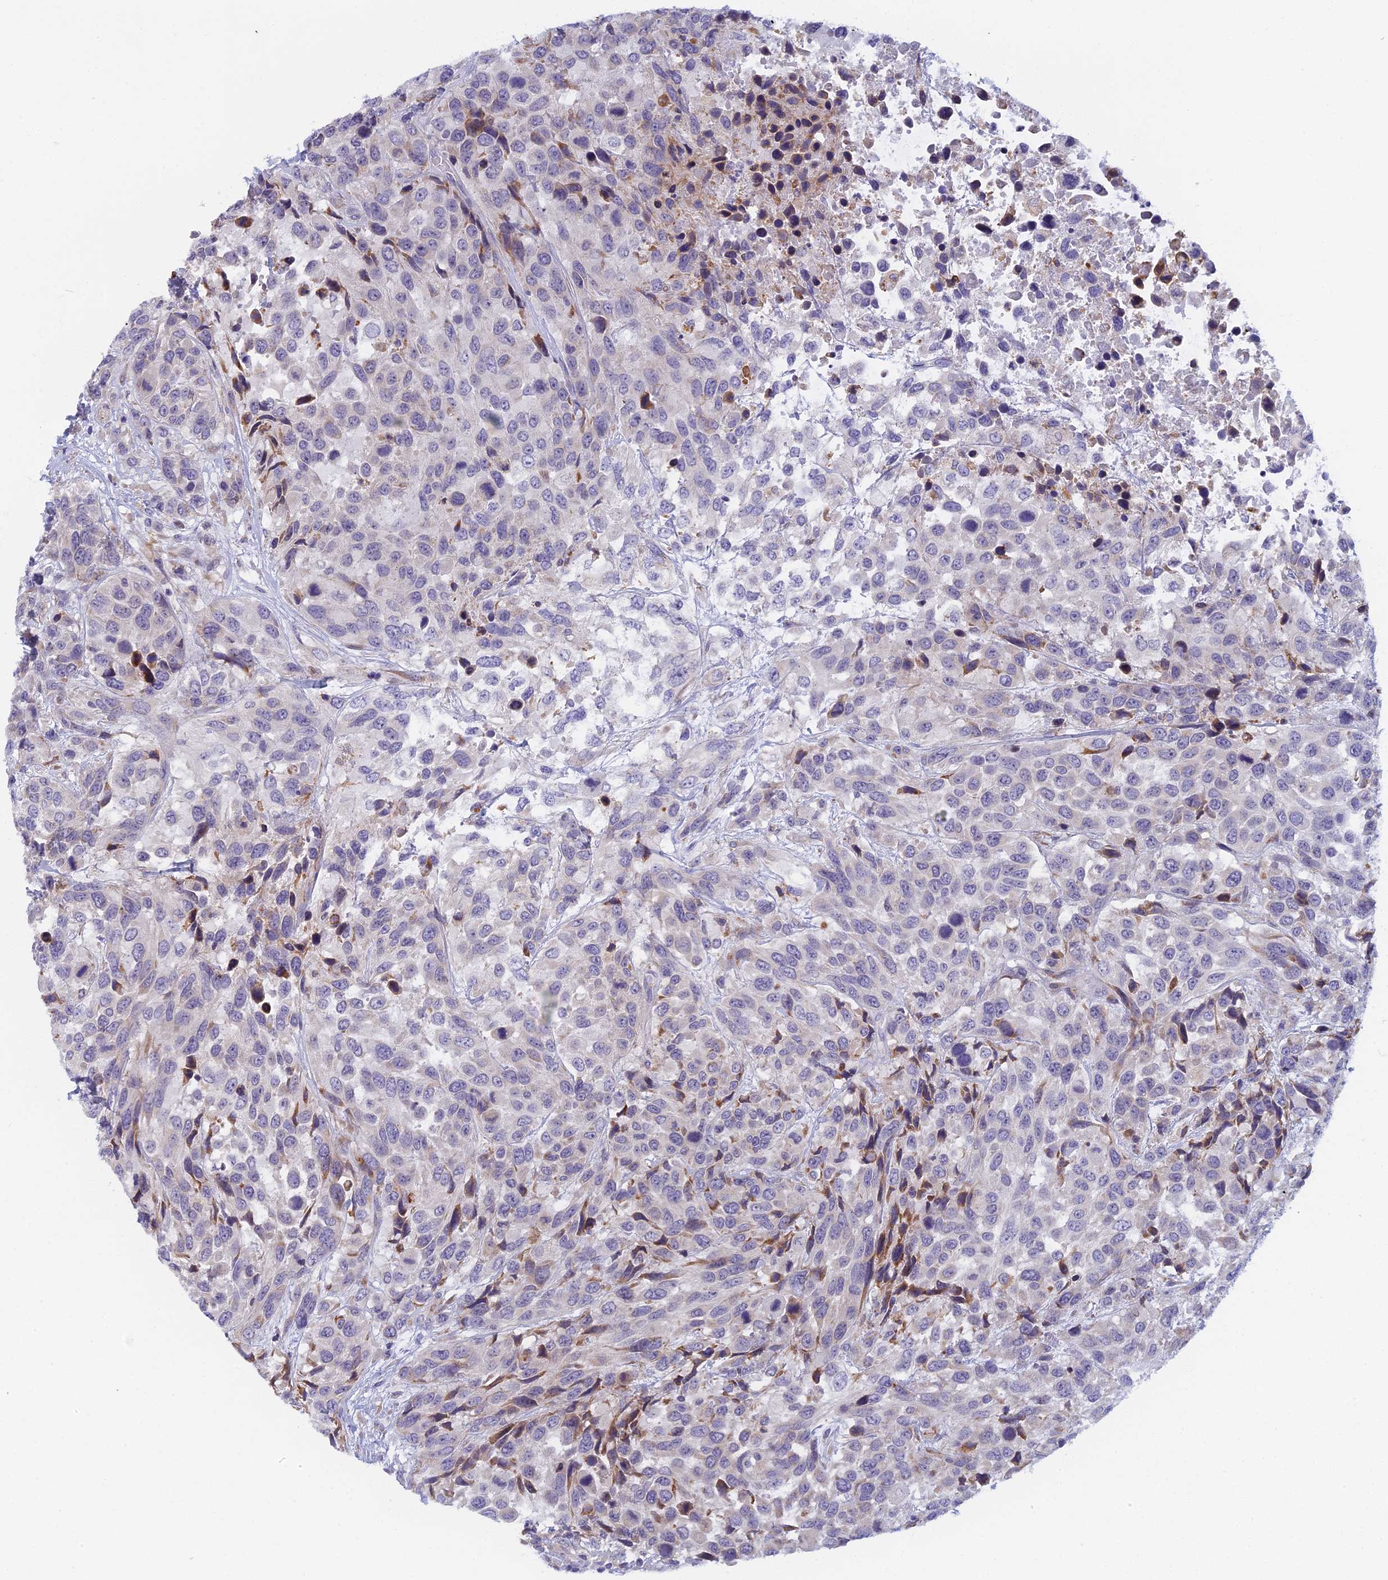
{"staining": {"intensity": "negative", "quantity": "none", "location": "none"}, "tissue": "urothelial cancer", "cell_type": "Tumor cells", "image_type": "cancer", "snomed": [{"axis": "morphology", "description": "Urothelial carcinoma, High grade"}, {"axis": "topography", "description": "Urinary bladder"}], "caption": "Immunohistochemical staining of human urothelial cancer shows no significant positivity in tumor cells.", "gene": "DDX51", "patient": {"sex": "female", "age": 70}}